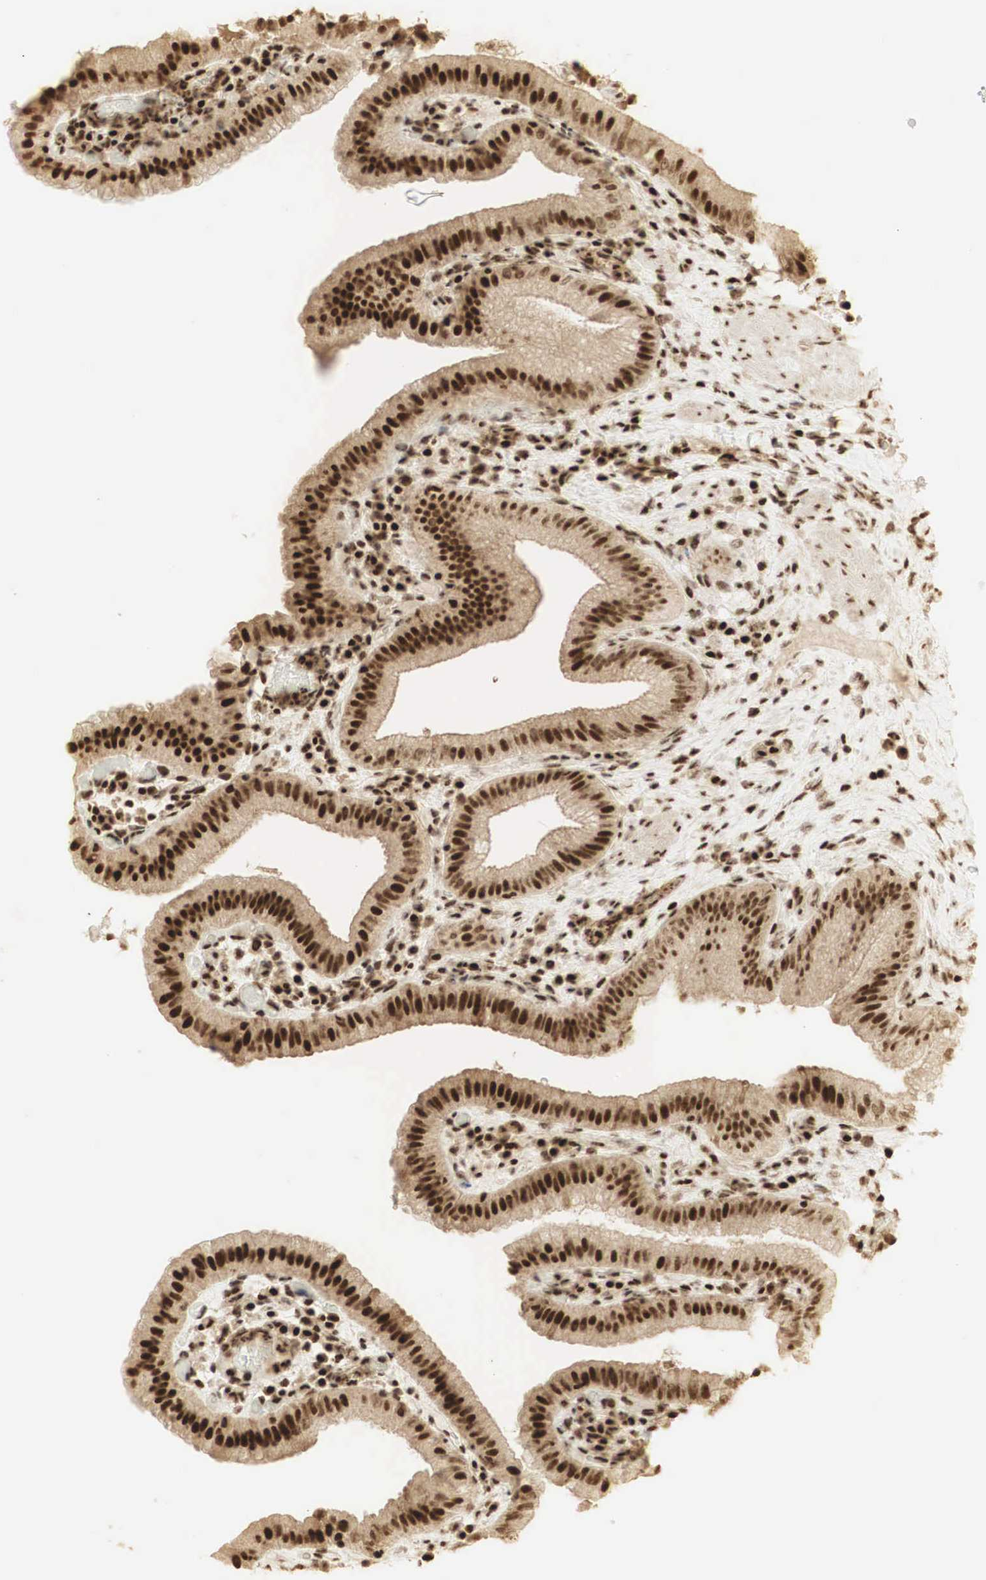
{"staining": {"intensity": "strong", "quantity": ">75%", "location": "cytoplasmic/membranous,nuclear"}, "tissue": "gallbladder", "cell_type": "Glandular cells", "image_type": "normal", "snomed": [{"axis": "morphology", "description": "Normal tissue, NOS"}, {"axis": "topography", "description": "Gallbladder"}], "caption": "Glandular cells reveal high levels of strong cytoplasmic/membranous,nuclear positivity in approximately >75% of cells in unremarkable gallbladder.", "gene": "RNF113A", "patient": {"sex": "female", "age": 76}}